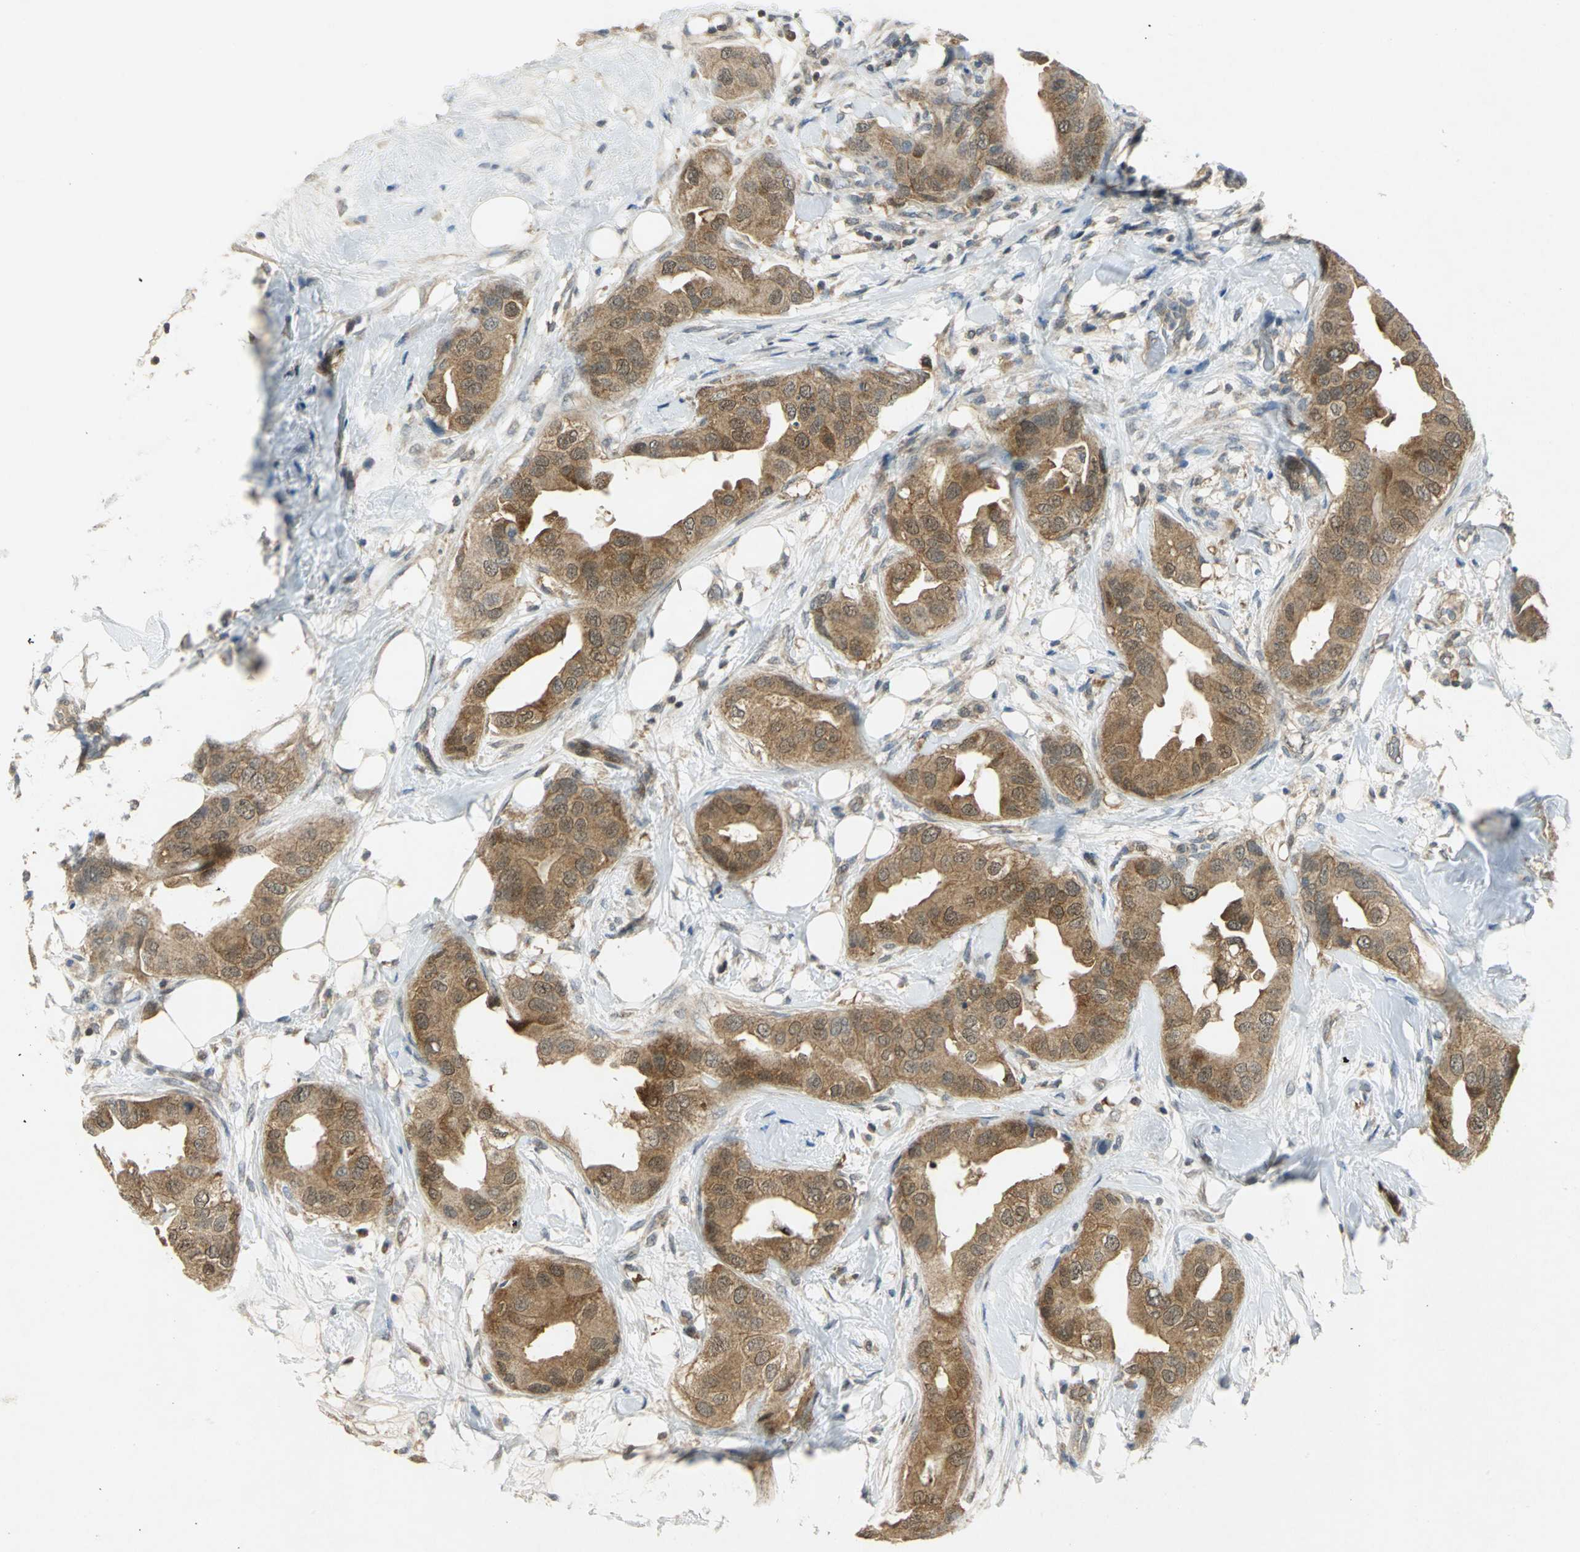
{"staining": {"intensity": "moderate", "quantity": ">75%", "location": "cytoplasmic/membranous"}, "tissue": "breast cancer", "cell_type": "Tumor cells", "image_type": "cancer", "snomed": [{"axis": "morphology", "description": "Duct carcinoma"}, {"axis": "topography", "description": "Breast"}], "caption": "Protein expression analysis of infiltrating ductal carcinoma (breast) demonstrates moderate cytoplasmic/membranous expression in approximately >75% of tumor cells. (IHC, brightfield microscopy, high magnification).", "gene": "PPIA", "patient": {"sex": "female", "age": 40}}